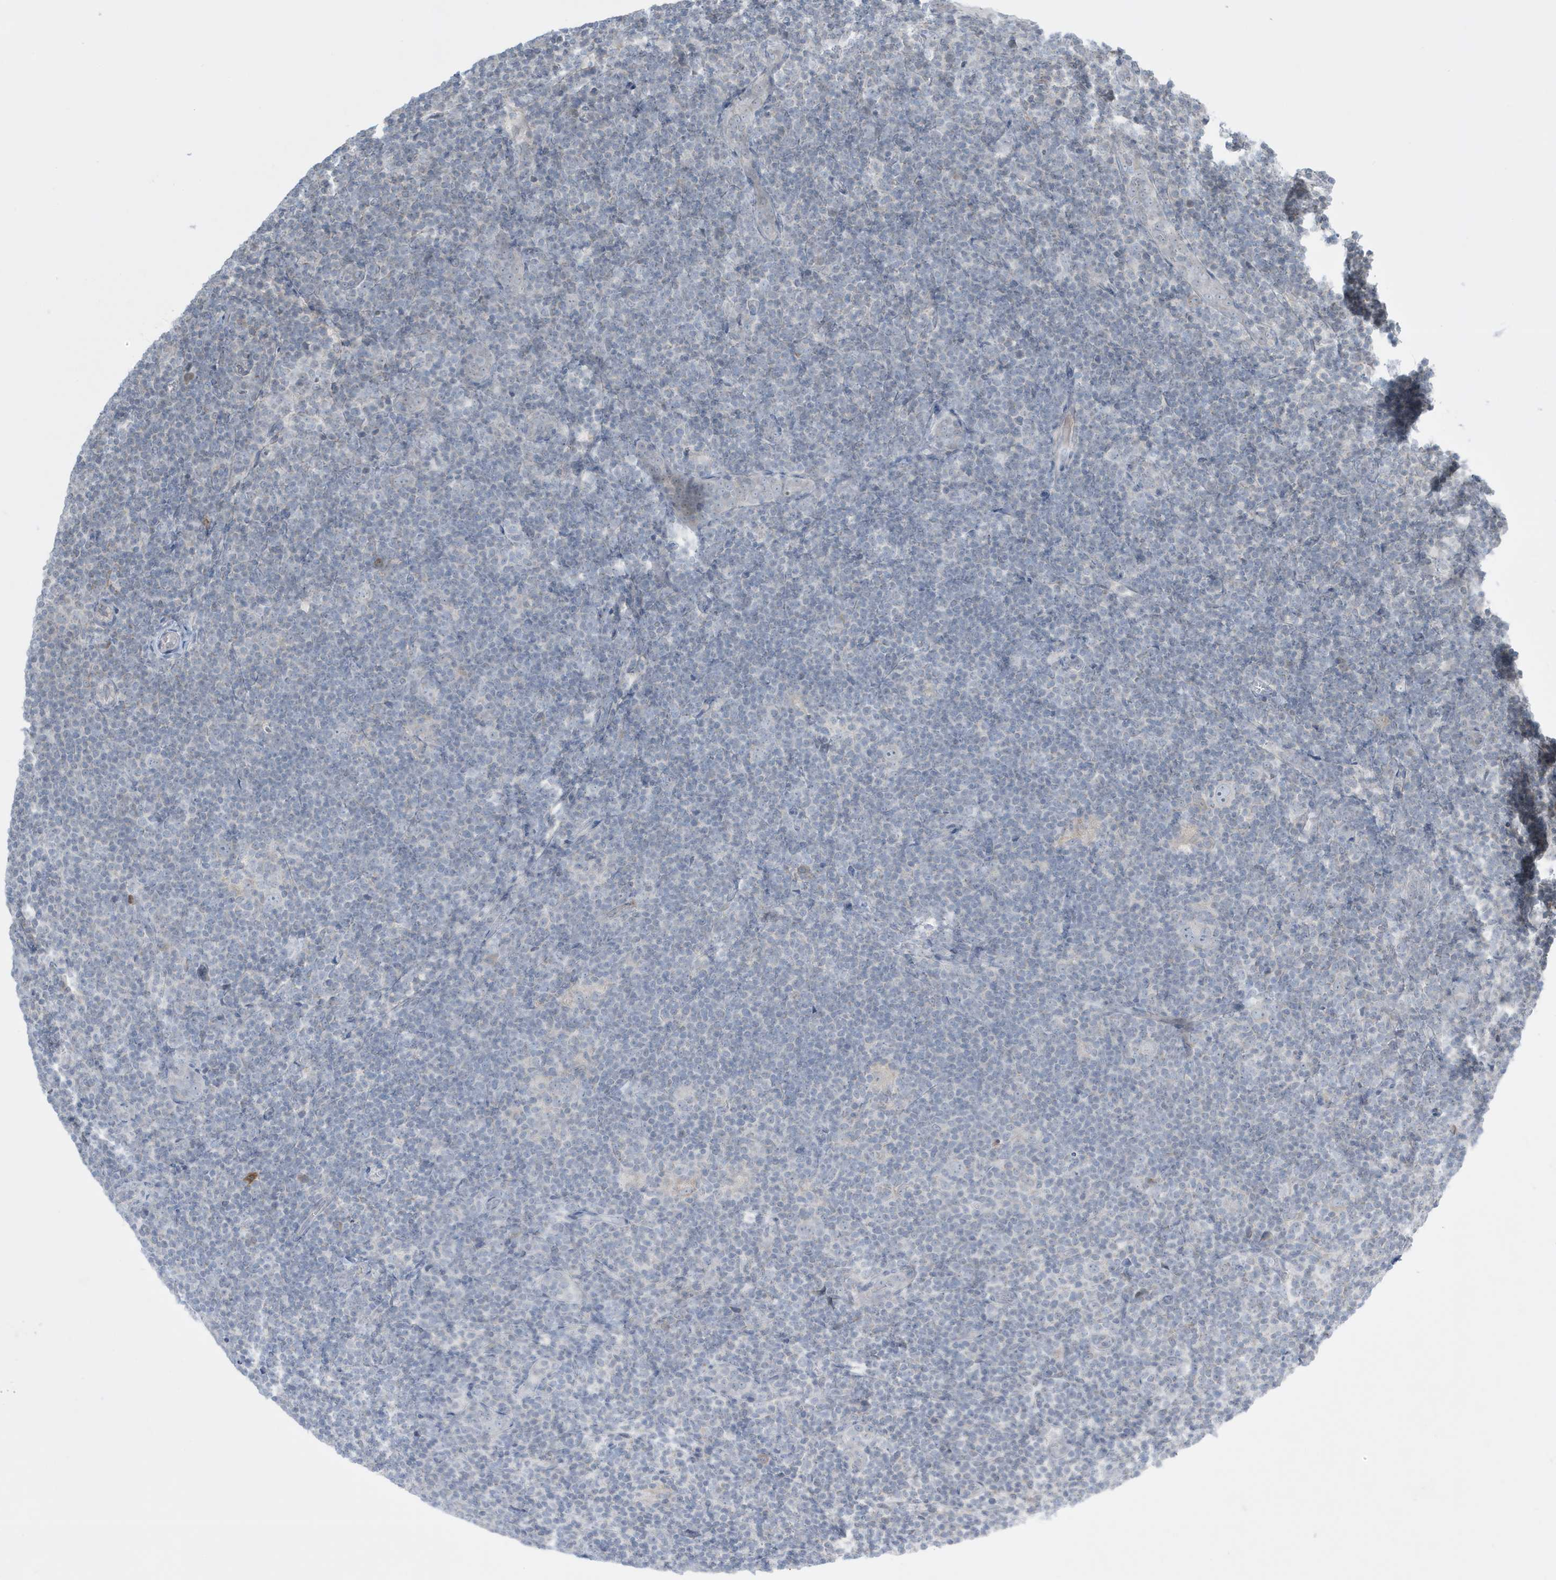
{"staining": {"intensity": "negative", "quantity": "none", "location": "none"}, "tissue": "lymphoma", "cell_type": "Tumor cells", "image_type": "cancer", "snomed": [{"axis": "morphology", "description": "Hodgkin's disease, NOS"}, {"axis": "topography", "description": "Lymph node"}], "caption": "Tumor cells are negative for brown protein staining in Hodgkin's disease.", "gene": "FNDC1", "patient": {"sex": "female", "age": 57}}